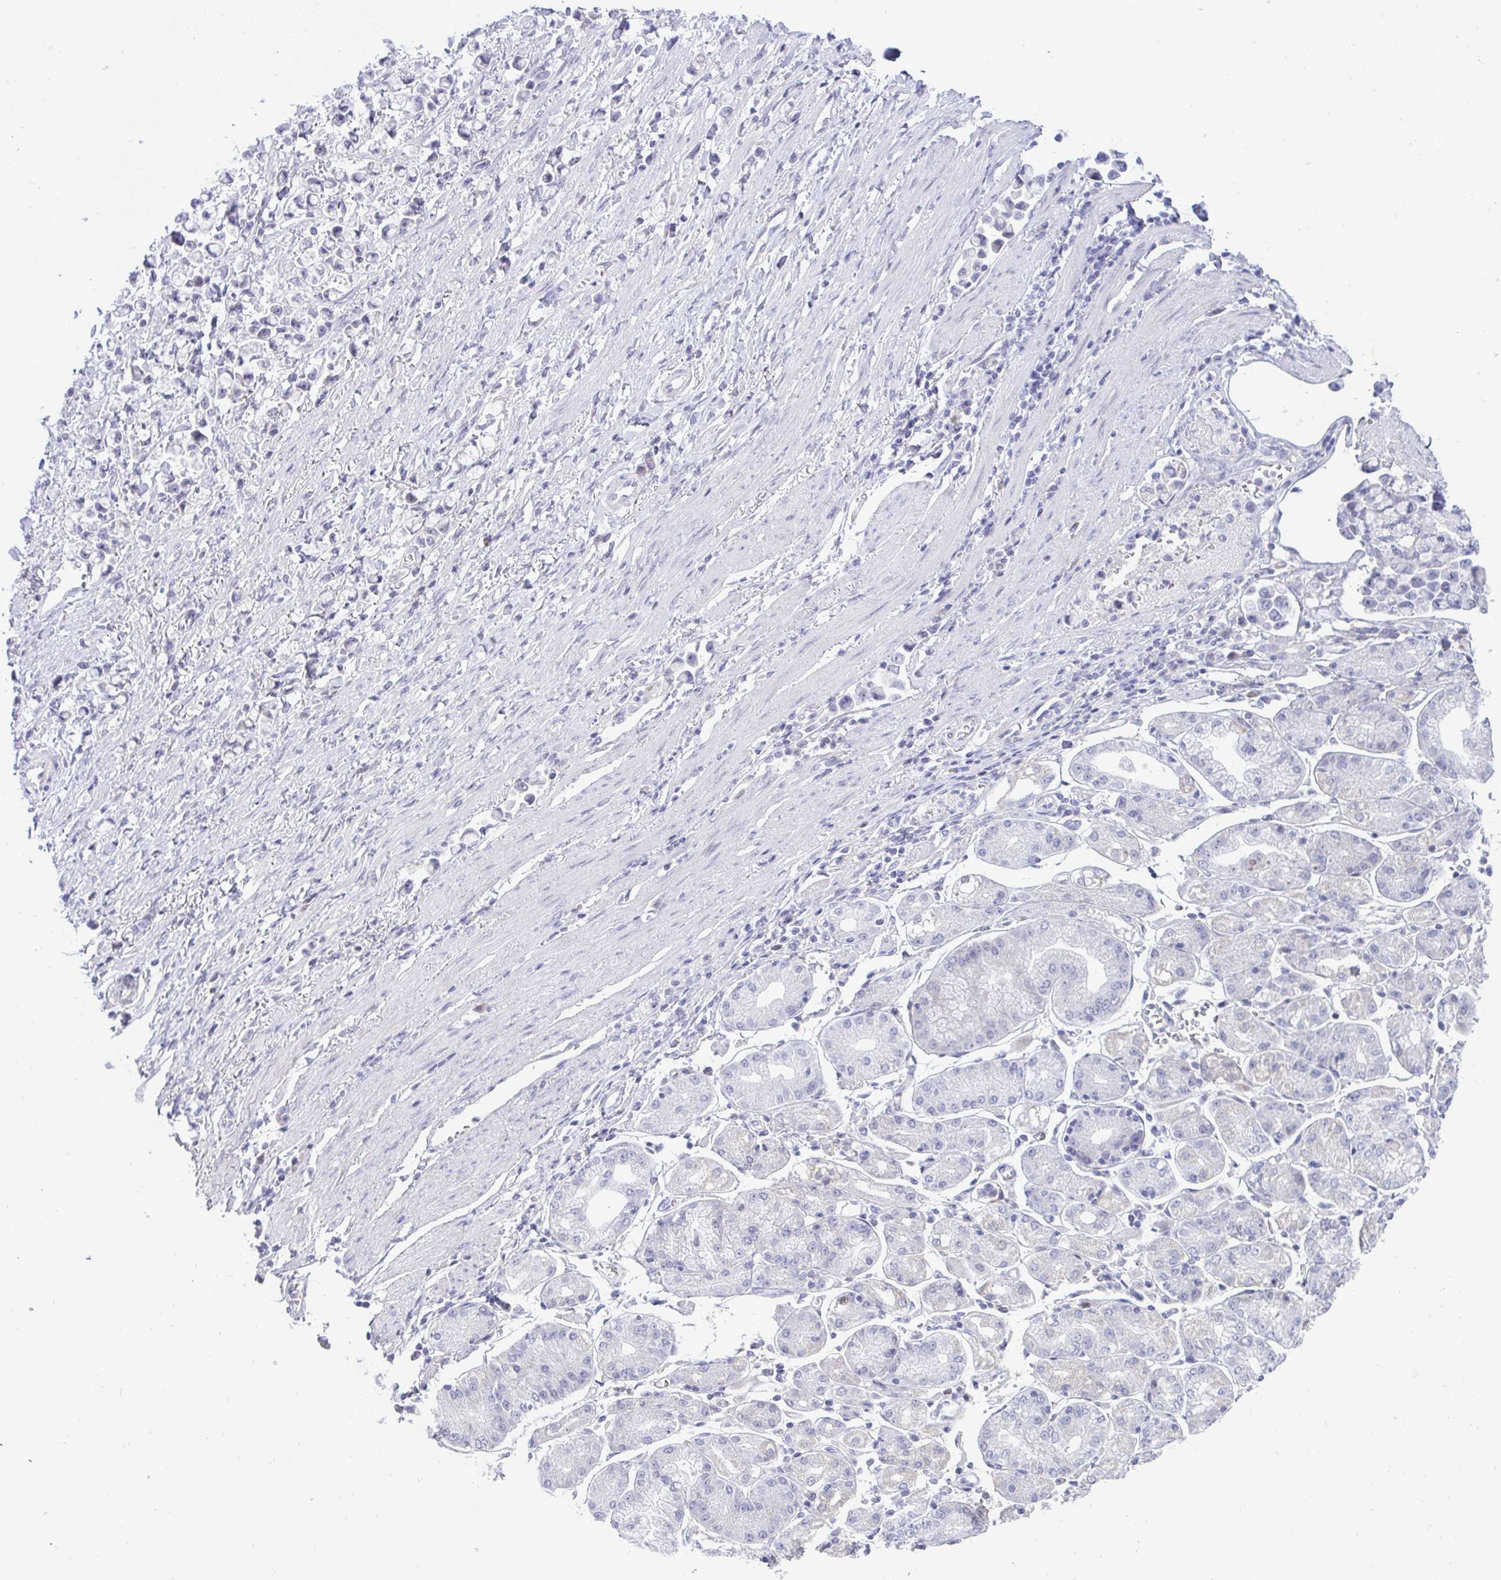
{"staining": {"intensity": "negative", "quantity": "none", "location": "none"}, "tissue": "stomach cancer", "cell_type": "Tumor cells", "image_type": "cancer", "snomed": [{"axis": "morphology", "description": "Adenocarcinoma, NOS"}, {"axis": "topography", "description": "Stomach"}], "caption": "Adenocarcinoma (stomach) was stained to show a protein in brown. There is no significant staining in tumor cells. (IHC, brightfield microscopy, high magnification).", "gene": "EPOP", "patient": {"sex": "female", "age": 81}}